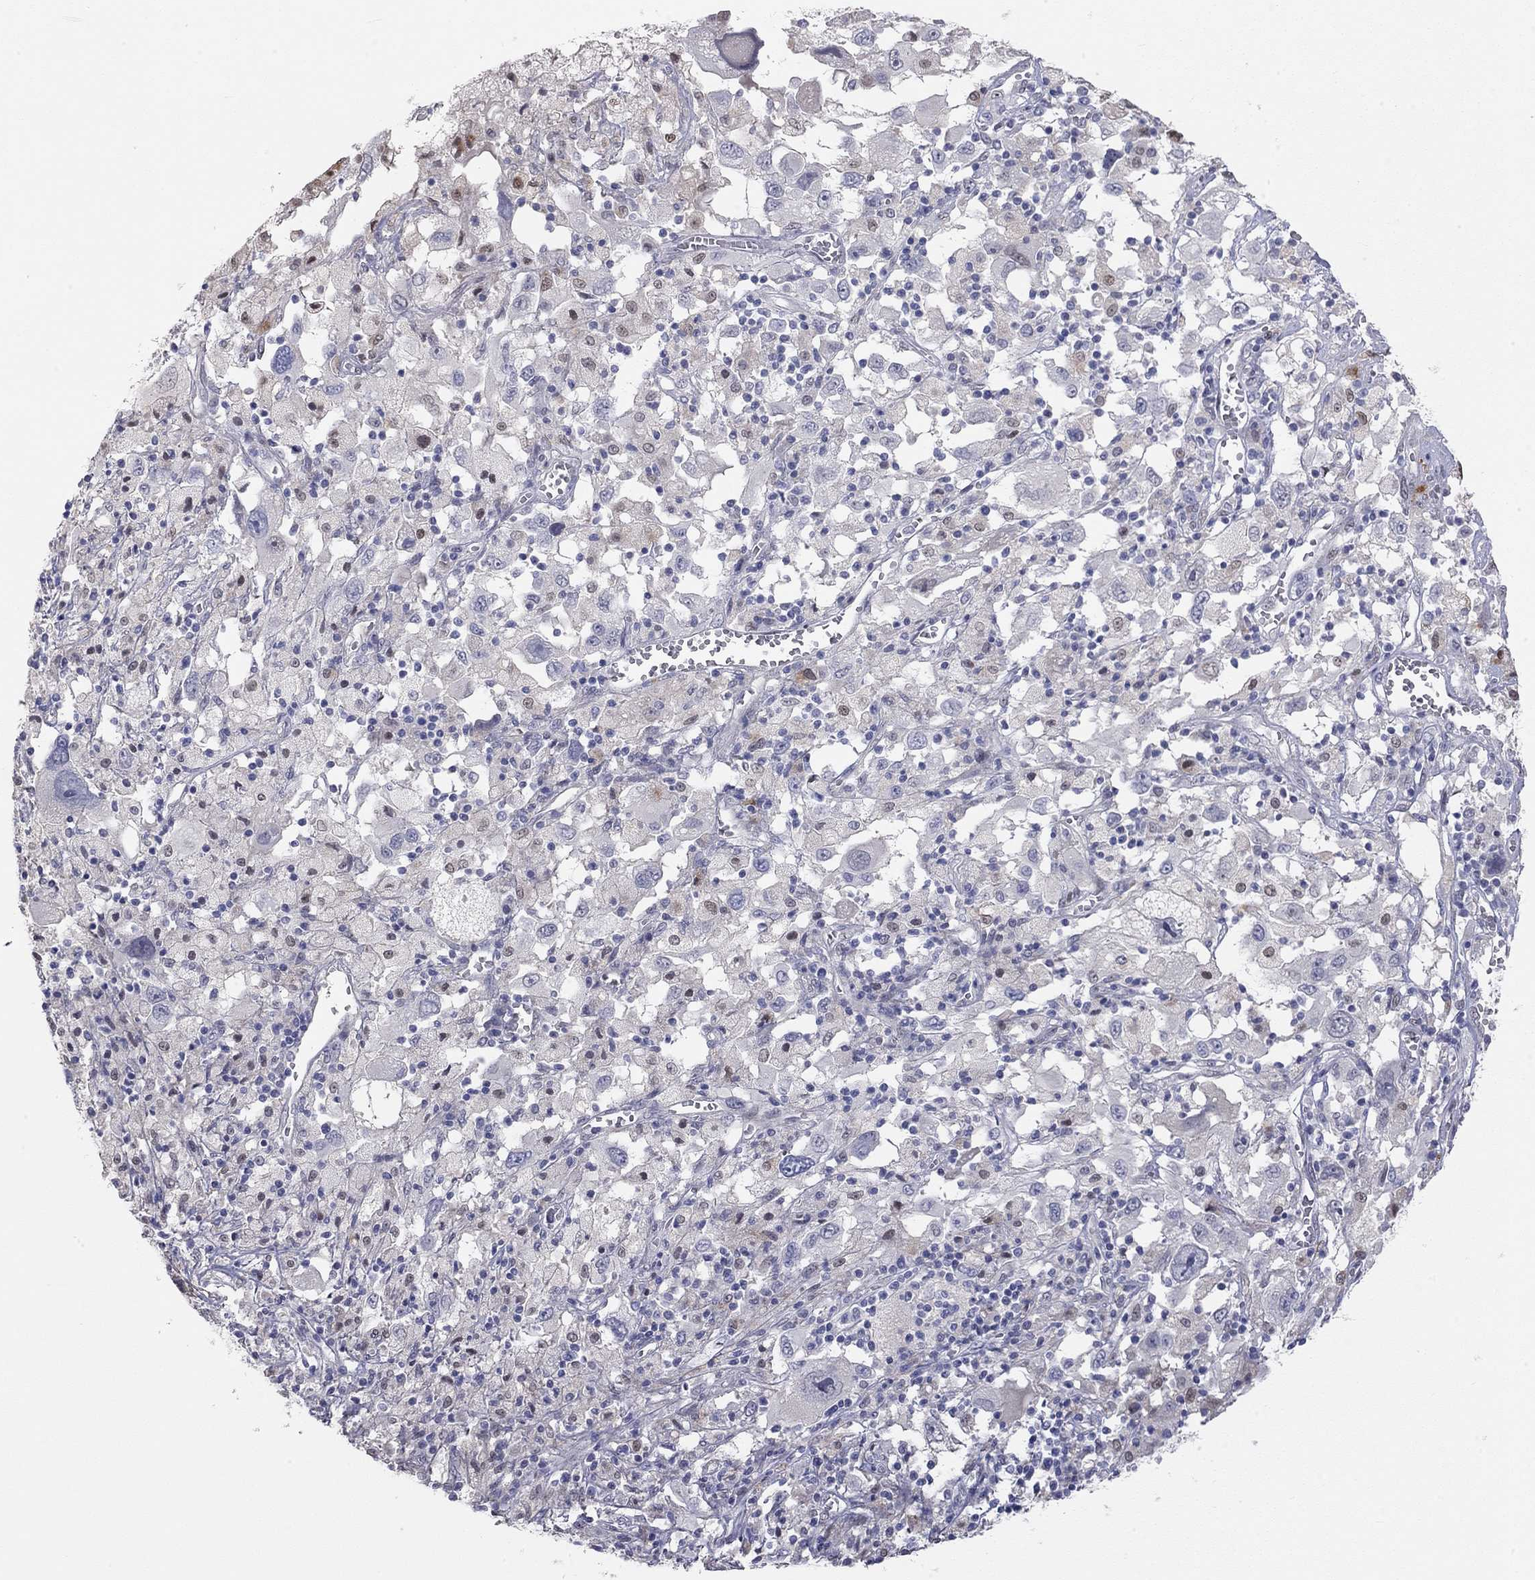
{"staining": {"intensity": "negative", "quantity": "none", "location": "none"}, "tissue": "melanoma", "cell_type": "Tumor cells", "image_type": "cancer", "snomed": [{"axis": "morphology", "description": "Malignant melanoma, Metastatic site"}, {"axis": "topography", "description": "Soft tissue"}], "caption": "This is an immunohistochemistry image of malignant melanoma (metastatic site). There is no staining in tumor cells.", "gene": "PAPSS2", "patient": {"sex": "male", "age": 50}}